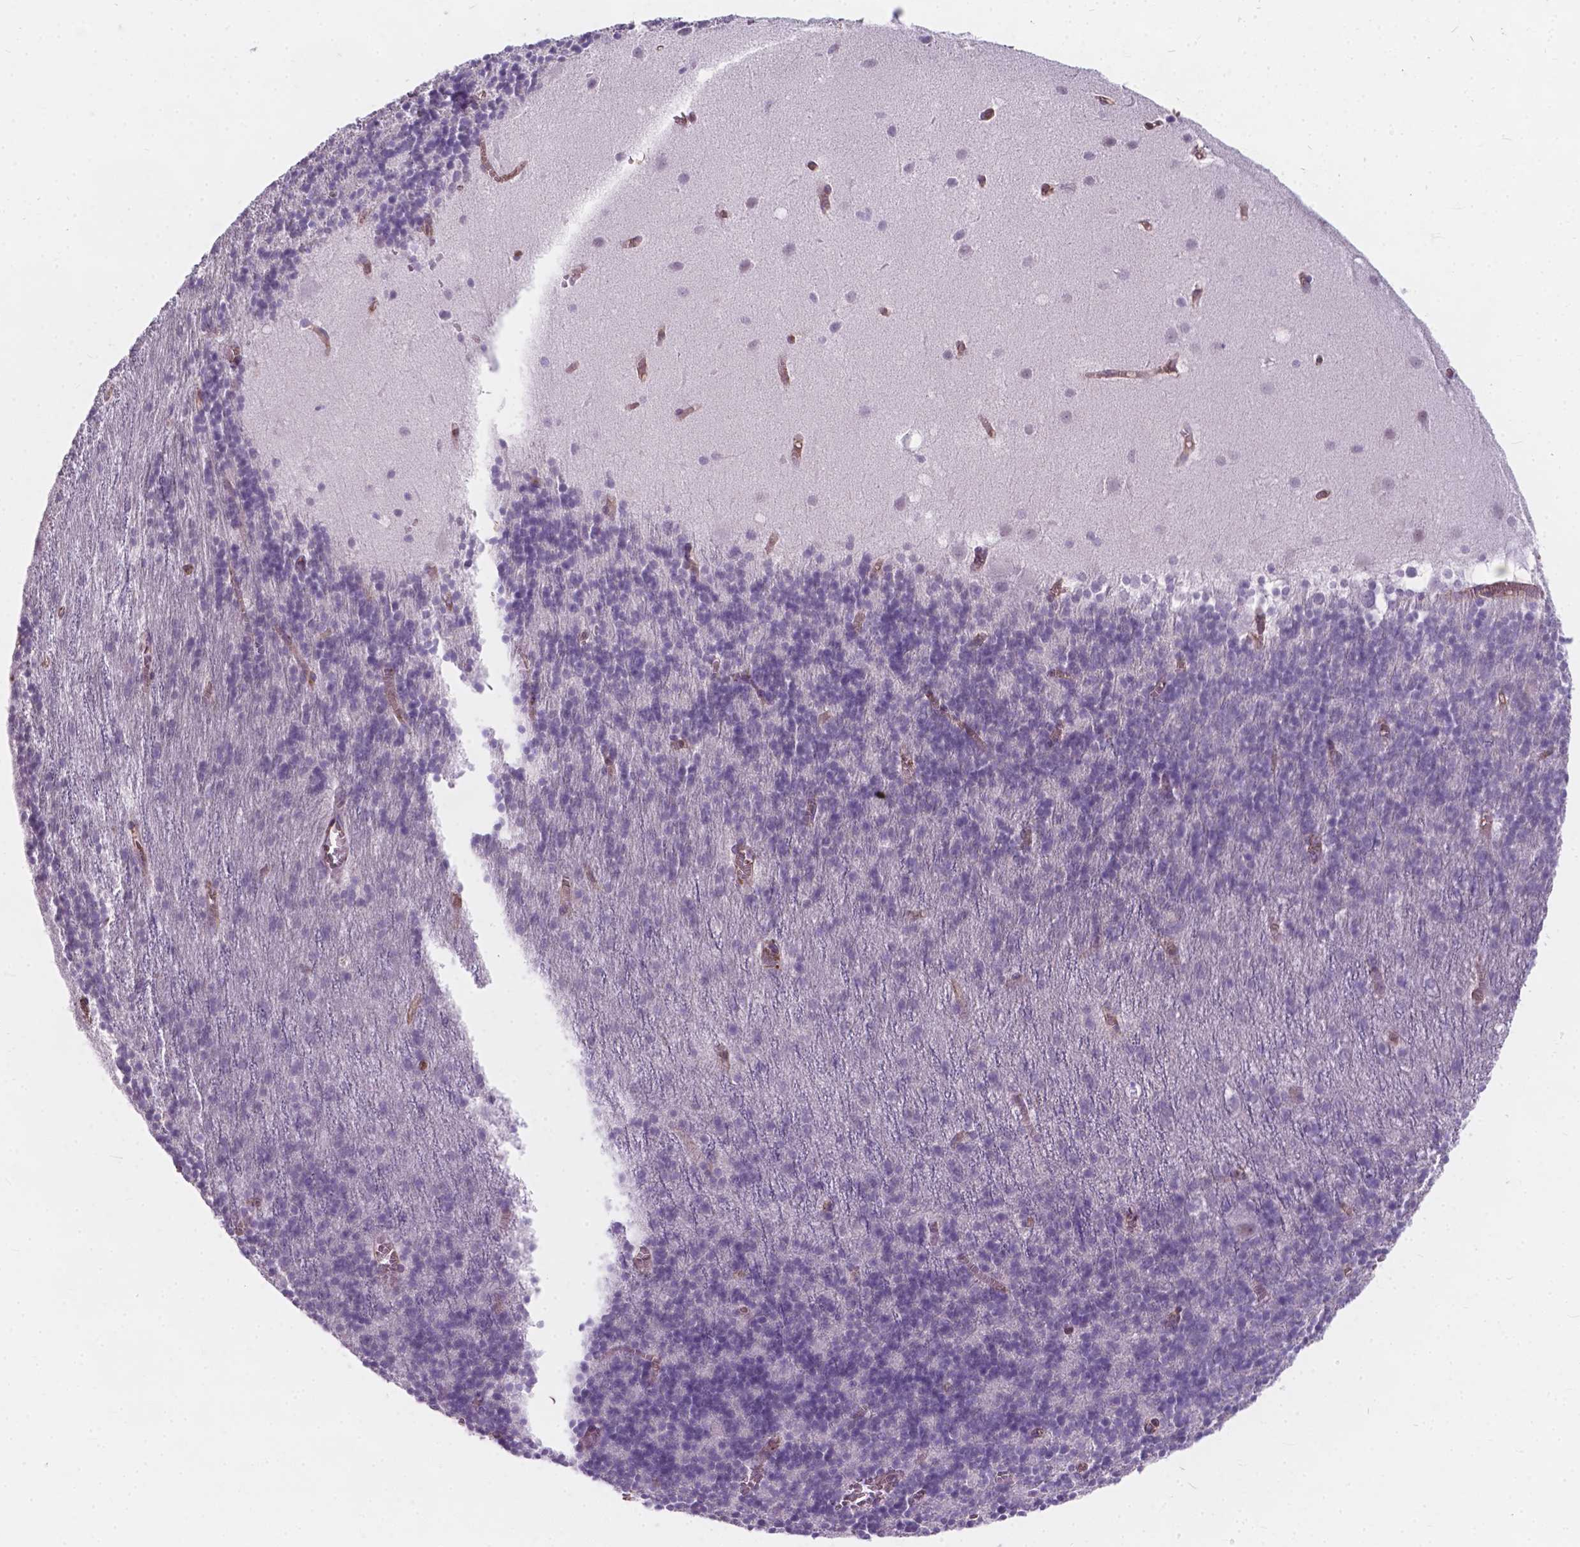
{"staining": {"intensity": "negative", "quantity": "none", "location": "none"}, "tissue": "cerebellum", "cell_type": "Cells in granular layer", "image_type": "normal", "snomed": [{"axis": "morphology", "description": "Normal tissue, NOS"}, {"axis": "topography", "description": "Cerebellum"}], "caption": "Cells in granular layer are negative for protein expression in normal human cerebellum. (DAB IHC visualized using brightfield microscopy, high magnification).", "gene": "KIAA0040", "patient": {"sex": "male", "age": 70}}